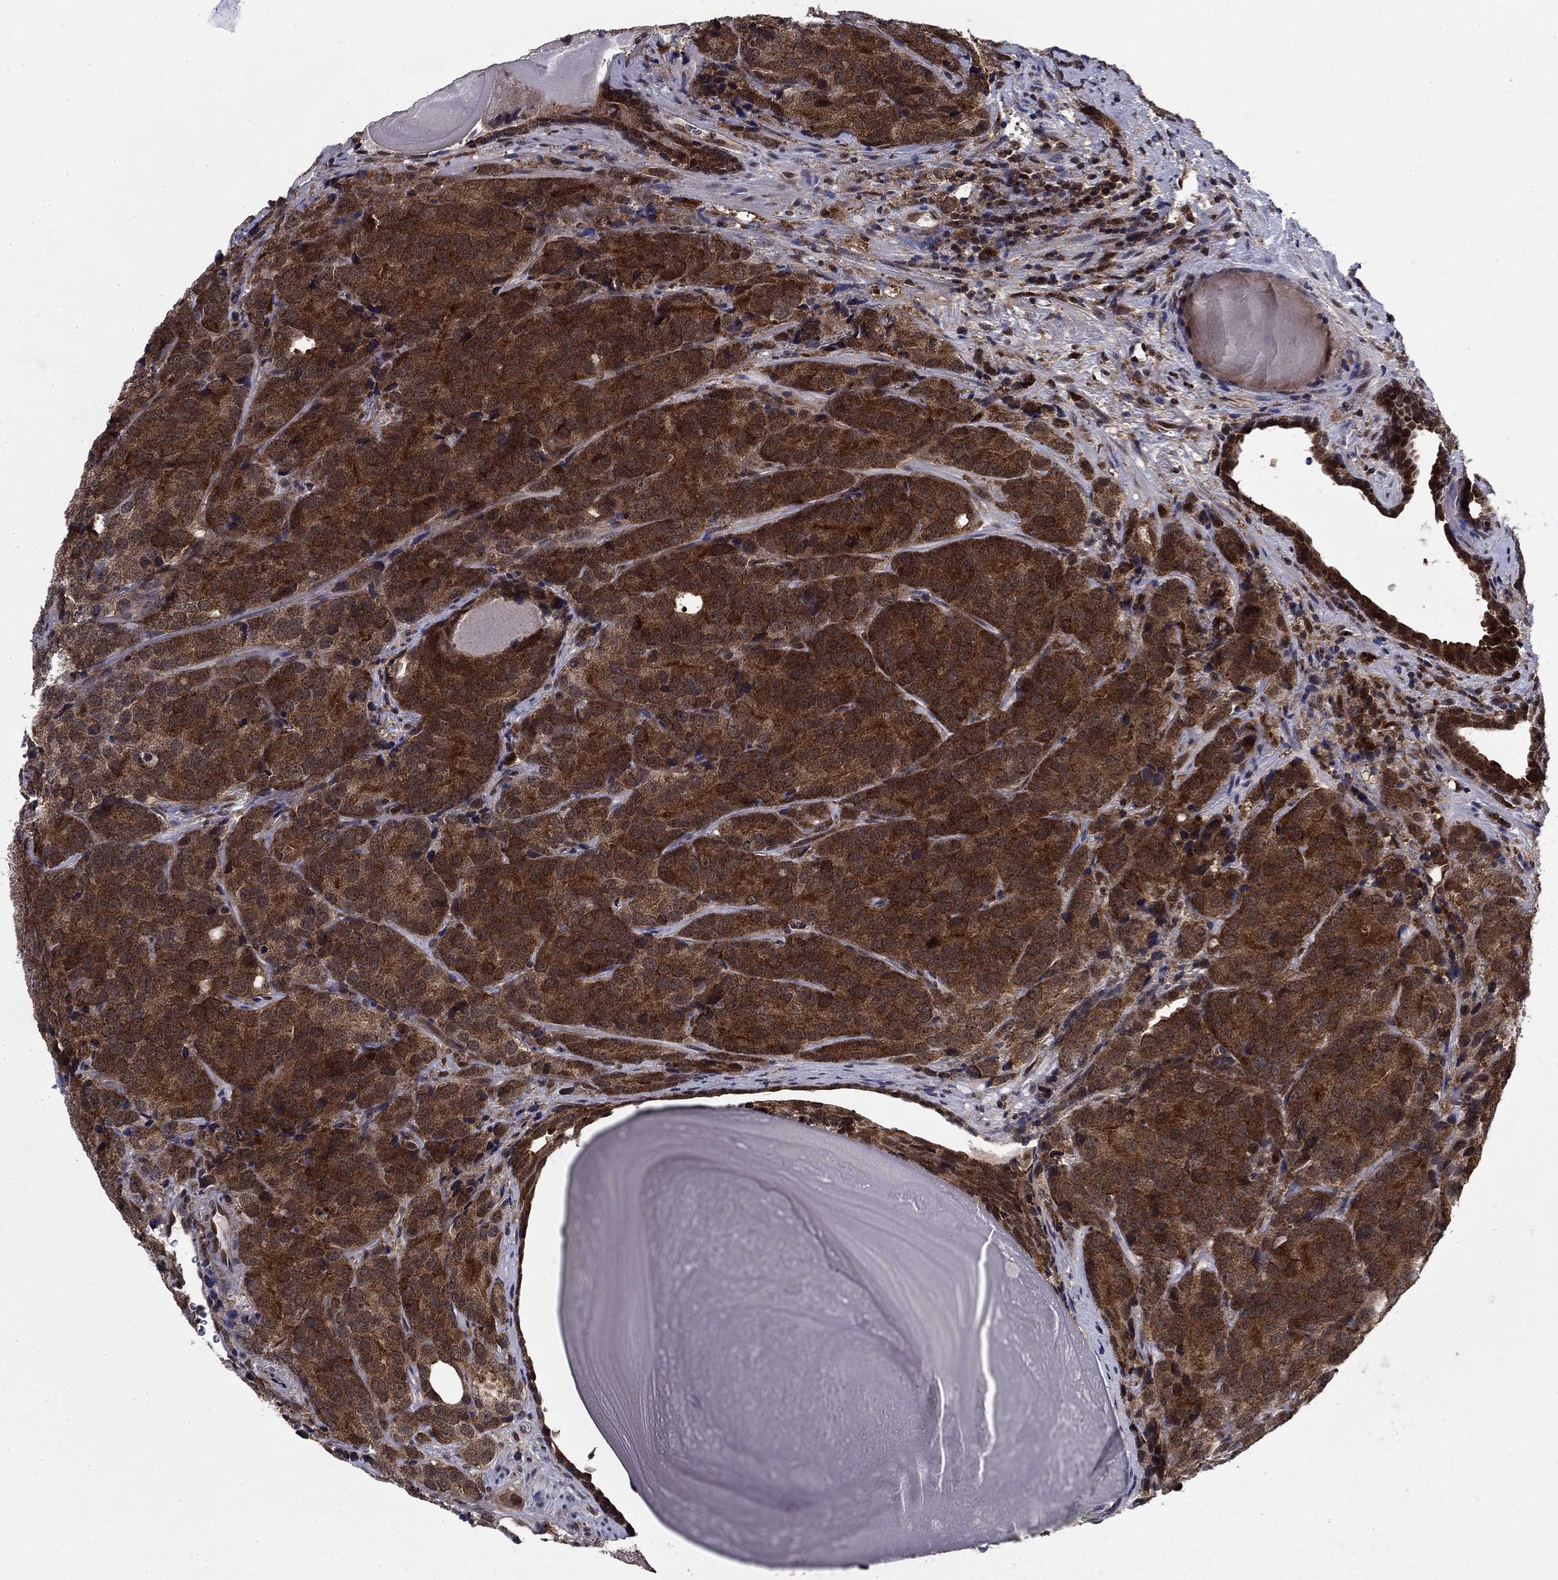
{"staining": {"intensity": "strong", "quantity": ">75%", "location": "cytoplasmic/membranous"}, "tissue": "prostate cancer", "cell_type": "Tumor cells", "image_type": "cancer", "snomed": [{"axis": "morphology", "description": "Adenocarcinoma, NOS"}, {"axis": "topography", "description": "Prostate"}], "caption": "Immunohistochemistry (IHC) micrograph of neoplastic tissue: prostate adenocarcinoma stained using immunohistochemistry reveals high levels of strong protein expression localized specifically in the cytoplasmic/membranous of tumor cells, appearing as a cytoplasmic/membranous brown color.", "gene": "DNAJA1", "patient": {"sex": "male", "age": 71}}